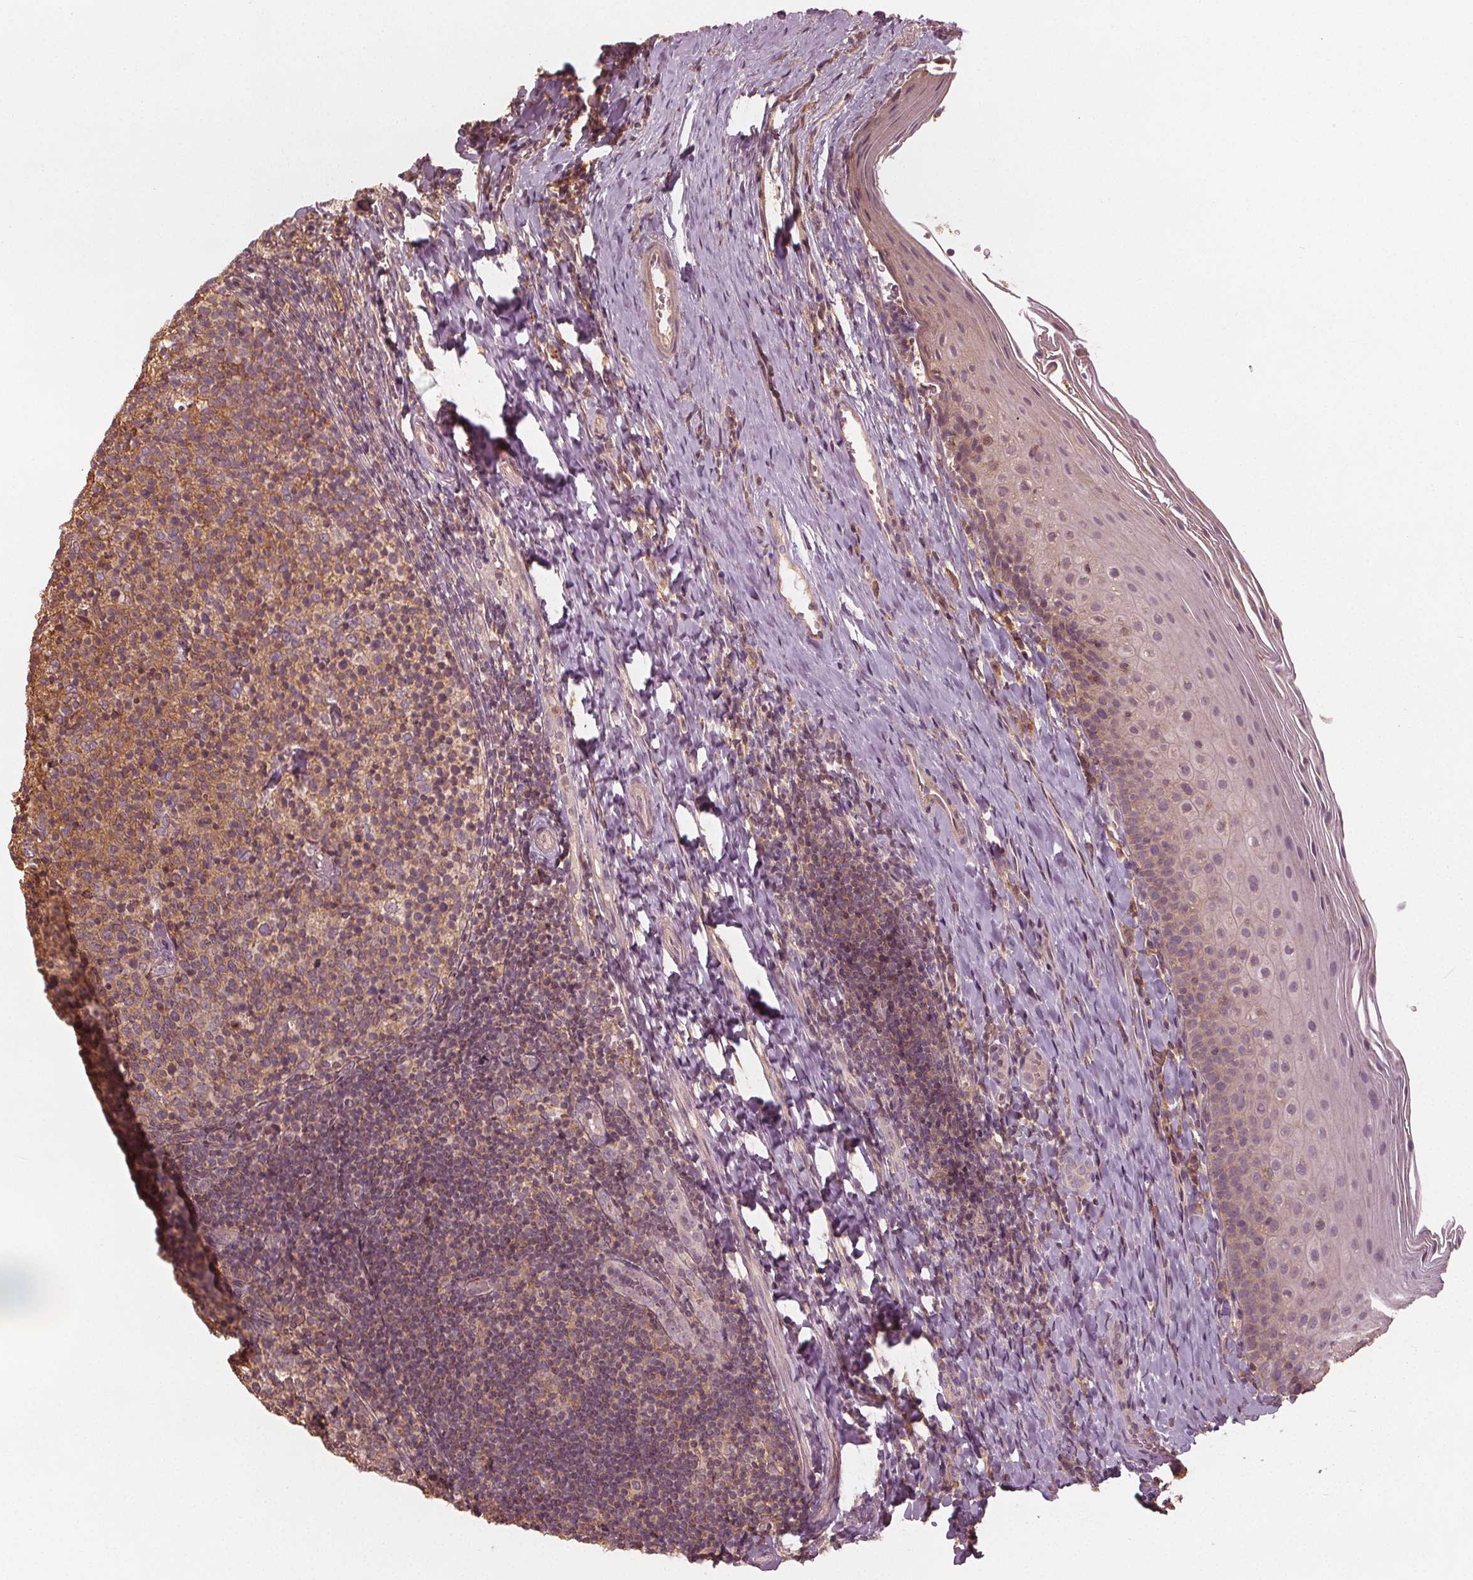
{"staining": {"intensity": "moderate", "quantity": "25%-75%", "location": "cytoplasmic/membranous"}, "tissue": "tonsil", "cell_type": "Germinal center cells", "image_type": "normal", "snomed": [{"axis": "morphology", "description": "Normal tissue, NOS"}, {"axis": "topography", "description": "Tonsil"}], "caption": "Immunohistochemical staining of unremarkable human tonsil shows 25%-75% levels of moderate cytoplasmic/membranous protein positivity in about 25%-75% of germinal center cells. The protein is stained brown, and the nuclei are stained in blue (DAB IHC with brightfield microscopy, high magnification).", "gene": "GNB2", "patient": {"sex": "female", "age": 10}}